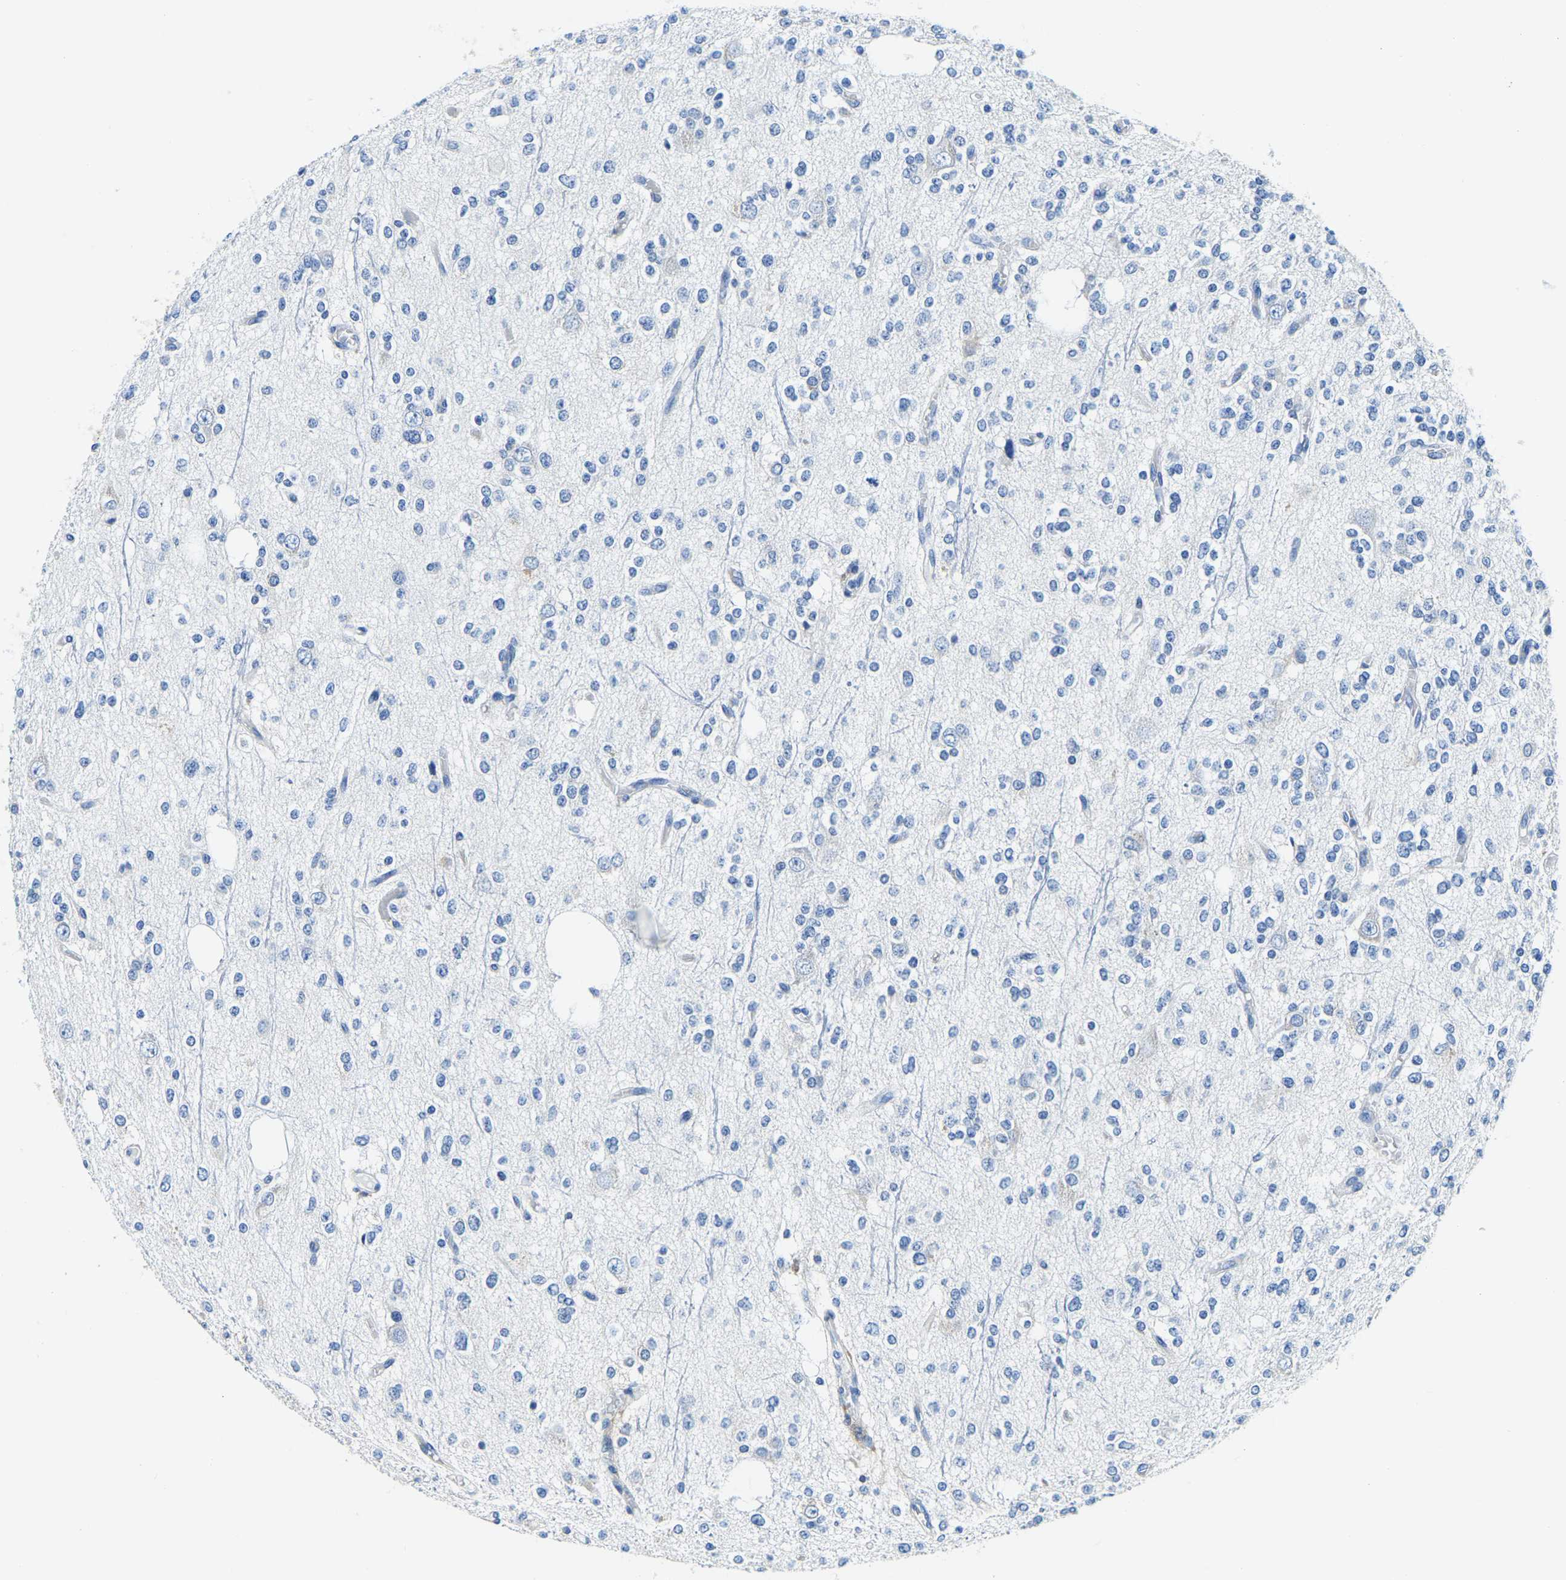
{"staining": {"intensity": "negative", "quantity": "none", "location": "none"}, "tissue": "glioma", "cell_type": "Tumor cells", "image_type": "cancer", "snomed": [{"axis": "morphology", "description": "Glioma, malignant, Low grade"}, {"axis": "topography", "description": "Brain"}], "caption": "Histopathology image shows no significant protein staining in tumor cells of glioma.", "gene": "ZDHHC13", "patient": {"sex": "male", "age": 38}}